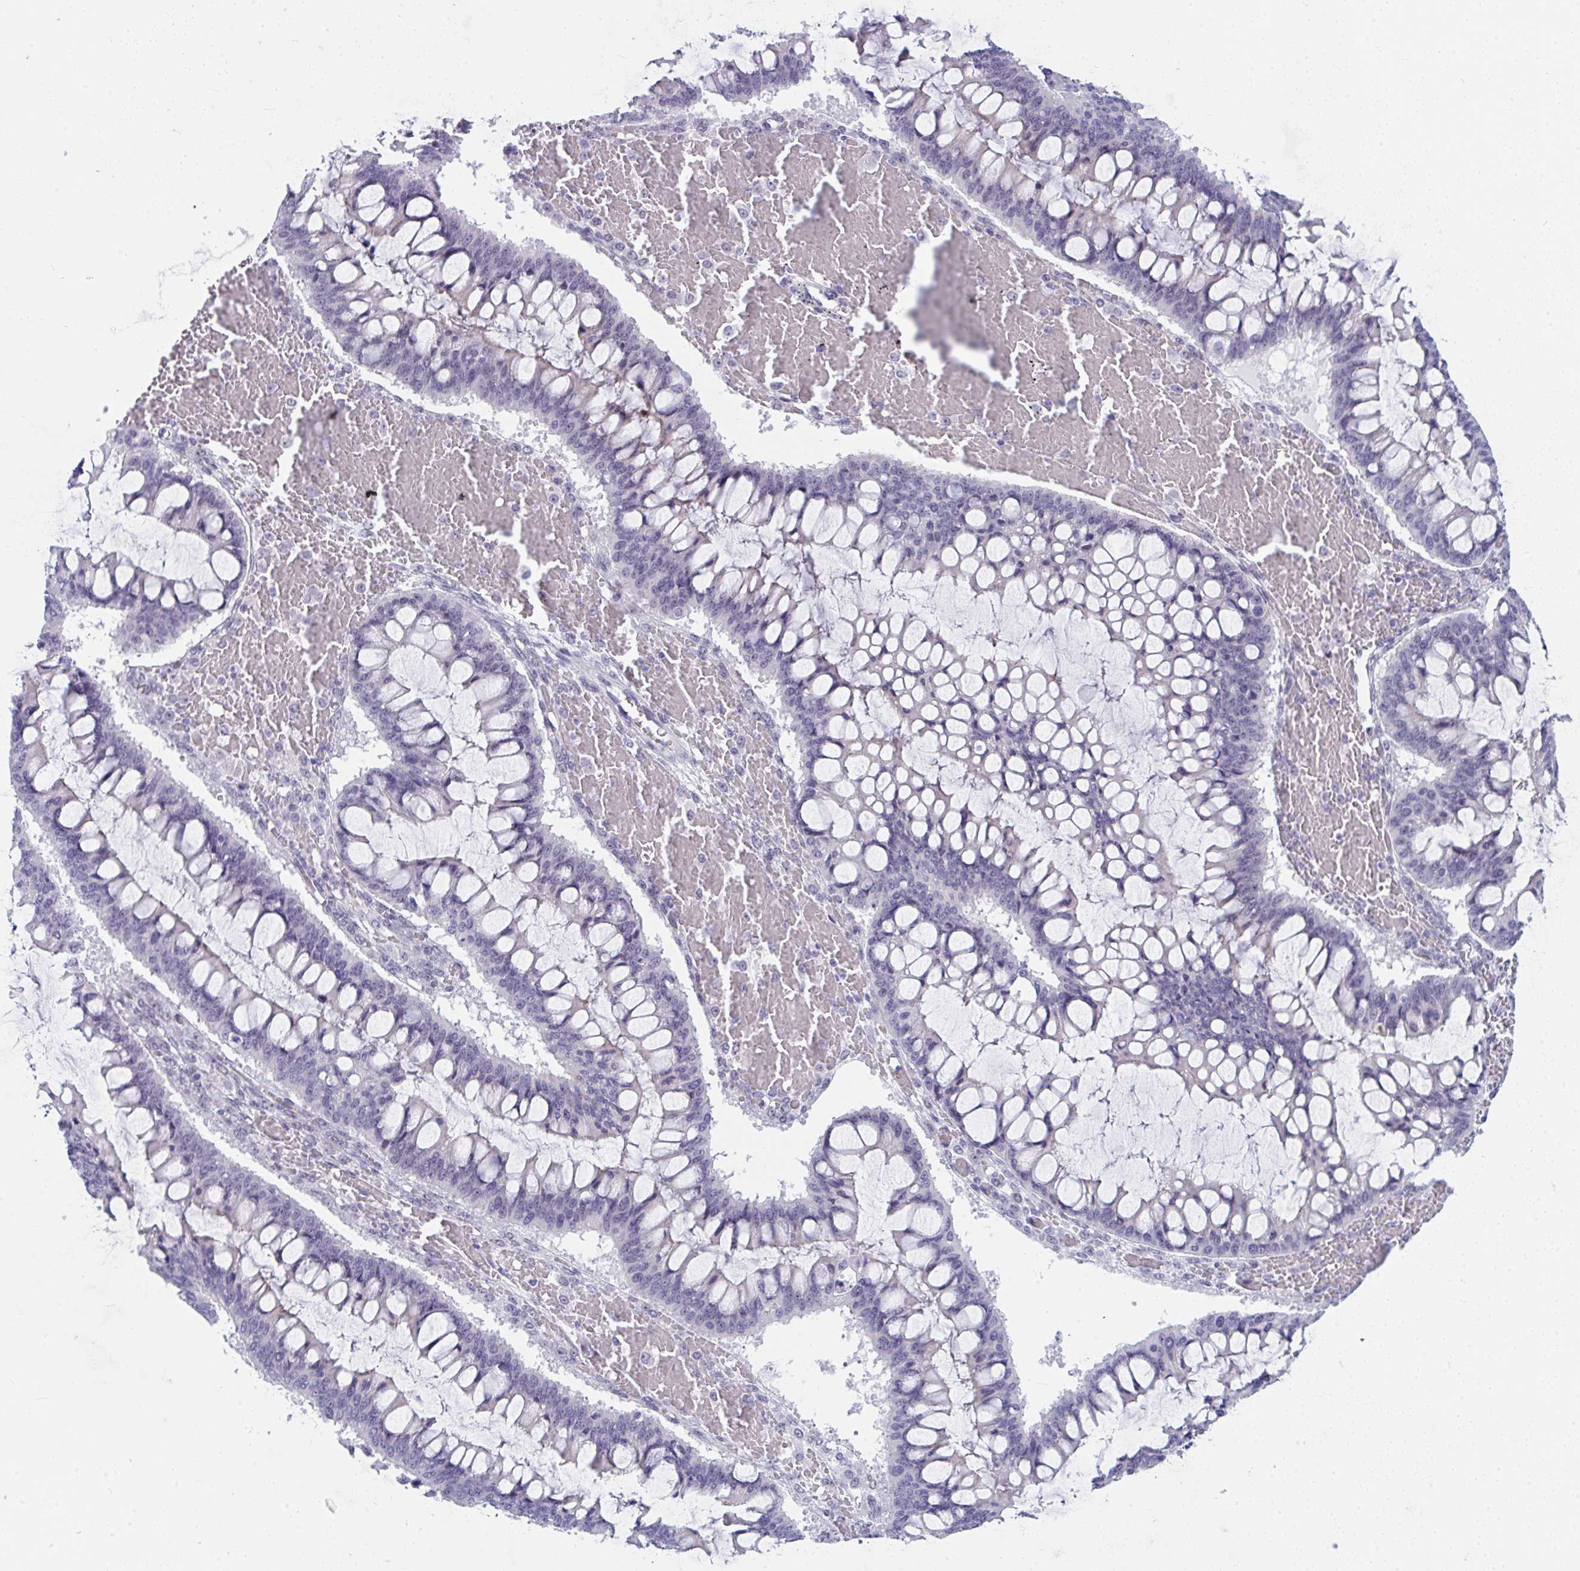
{"staining": {"intensity": "negative", "quantity": "none", "location": "none"}, "tissue": "ovarian cancer", "cell_type": "Tumor cells", "image_type": "cancer", "snomed": [{"axis": "morphology", "description": "Cystadenocarcinoma, mucinous, NOS"}, {"axis": "topography", "description": "Ovary"}], "caption": "This photomicrograph is of ovarian cancer stained with IHC to label a protein in brown with the nuclei are counter-stained blue. There is no expression in tumor cells.", "gene": "CDK13", "patient": {"sex": "female", "age": 73}}